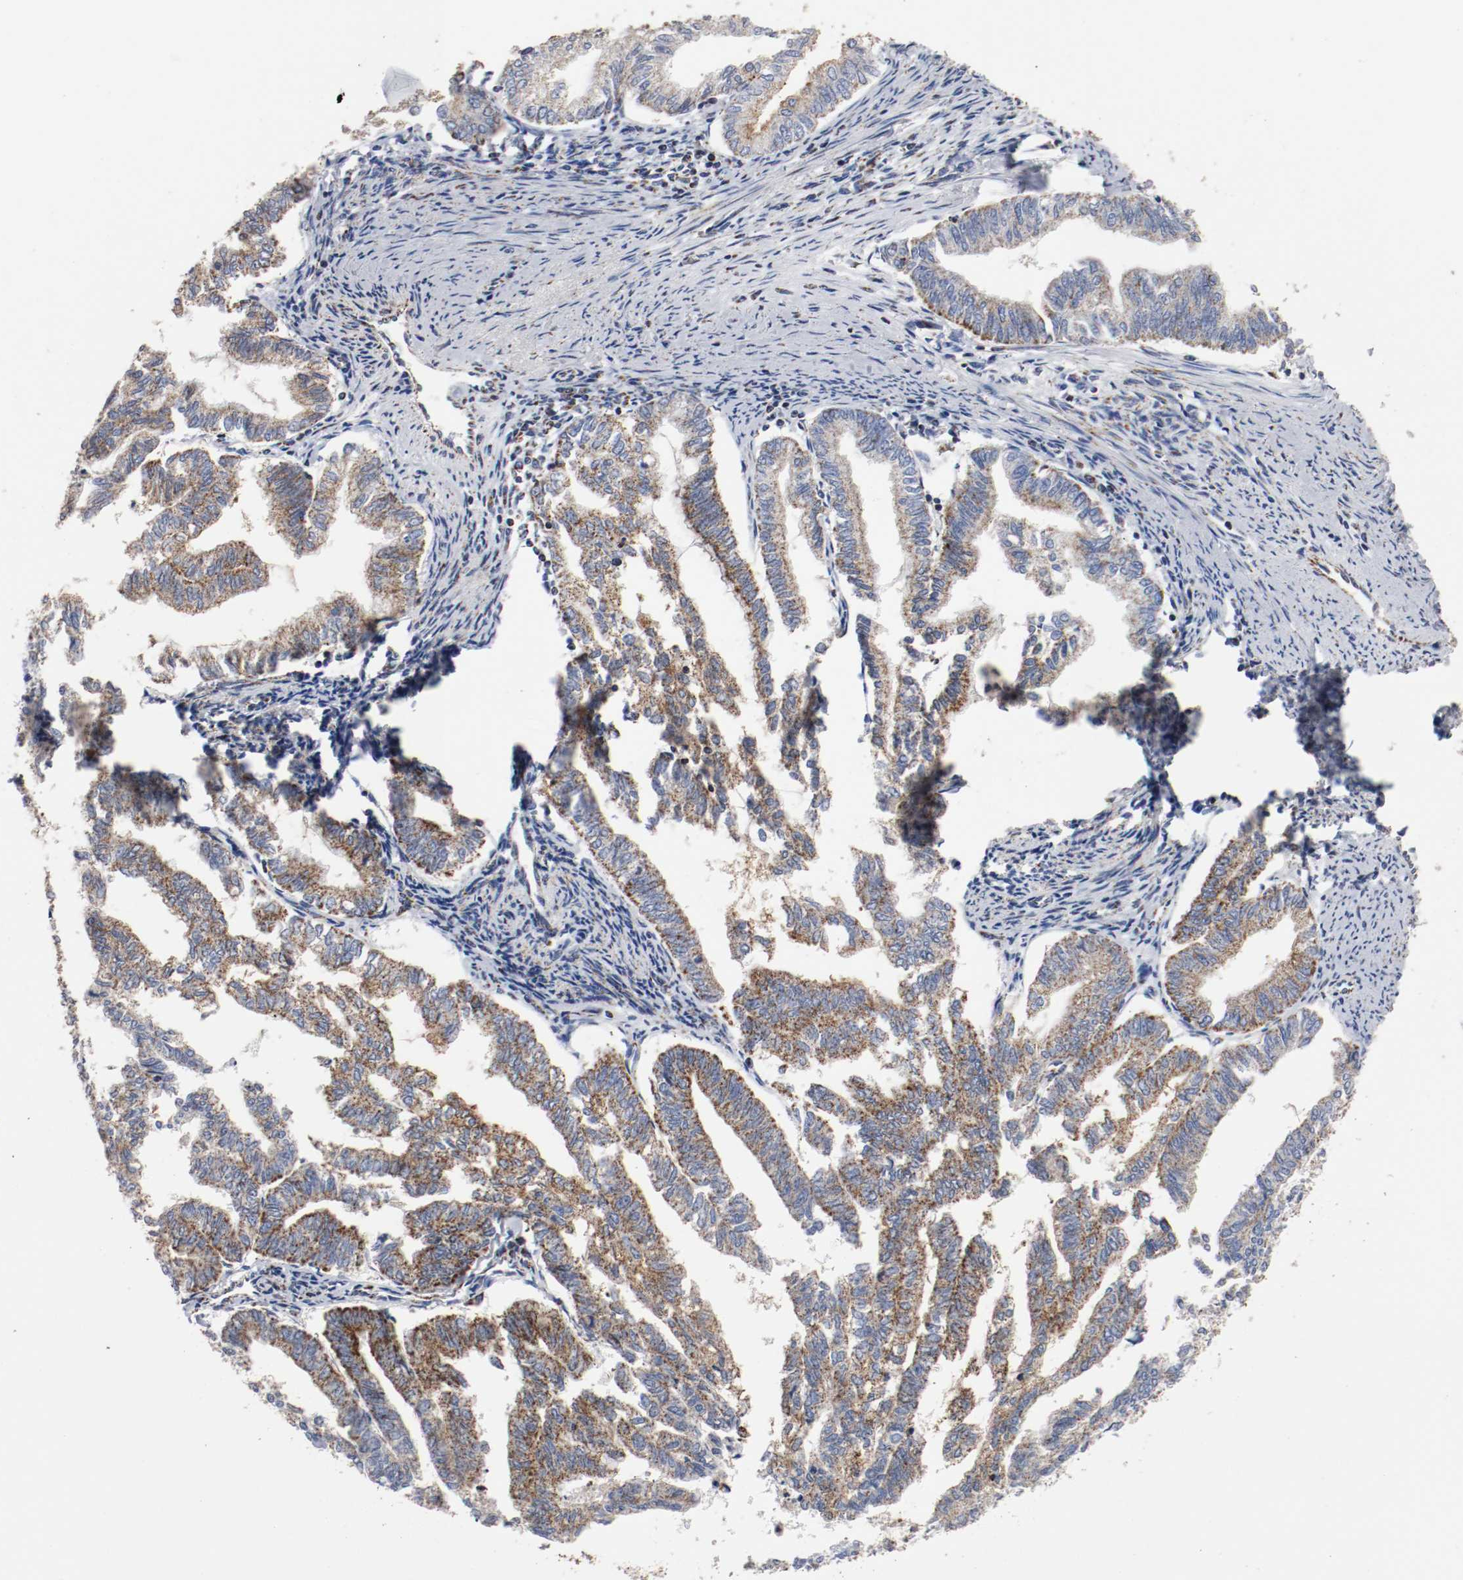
{"staining": {"intensity": "strong", "quantity": ">75%", "location": "cytoplasmic/membranous"}, "tissue": "endometrial cancer", "cell_type": "Tumor cells", "image_type": "cancer", "snomed": [{"axis": "morphology", "description": "Adenocarcinoma, NOS"}, {"axis": "topography", "description": "Endometrium"}], "caption": "Endometrial cancer stained for a protein reveals strong cytoplasmic/membranous positivity in tumor cells.", "gene": "TUBD1", "patient": {"sex": "female", "age": 79}}